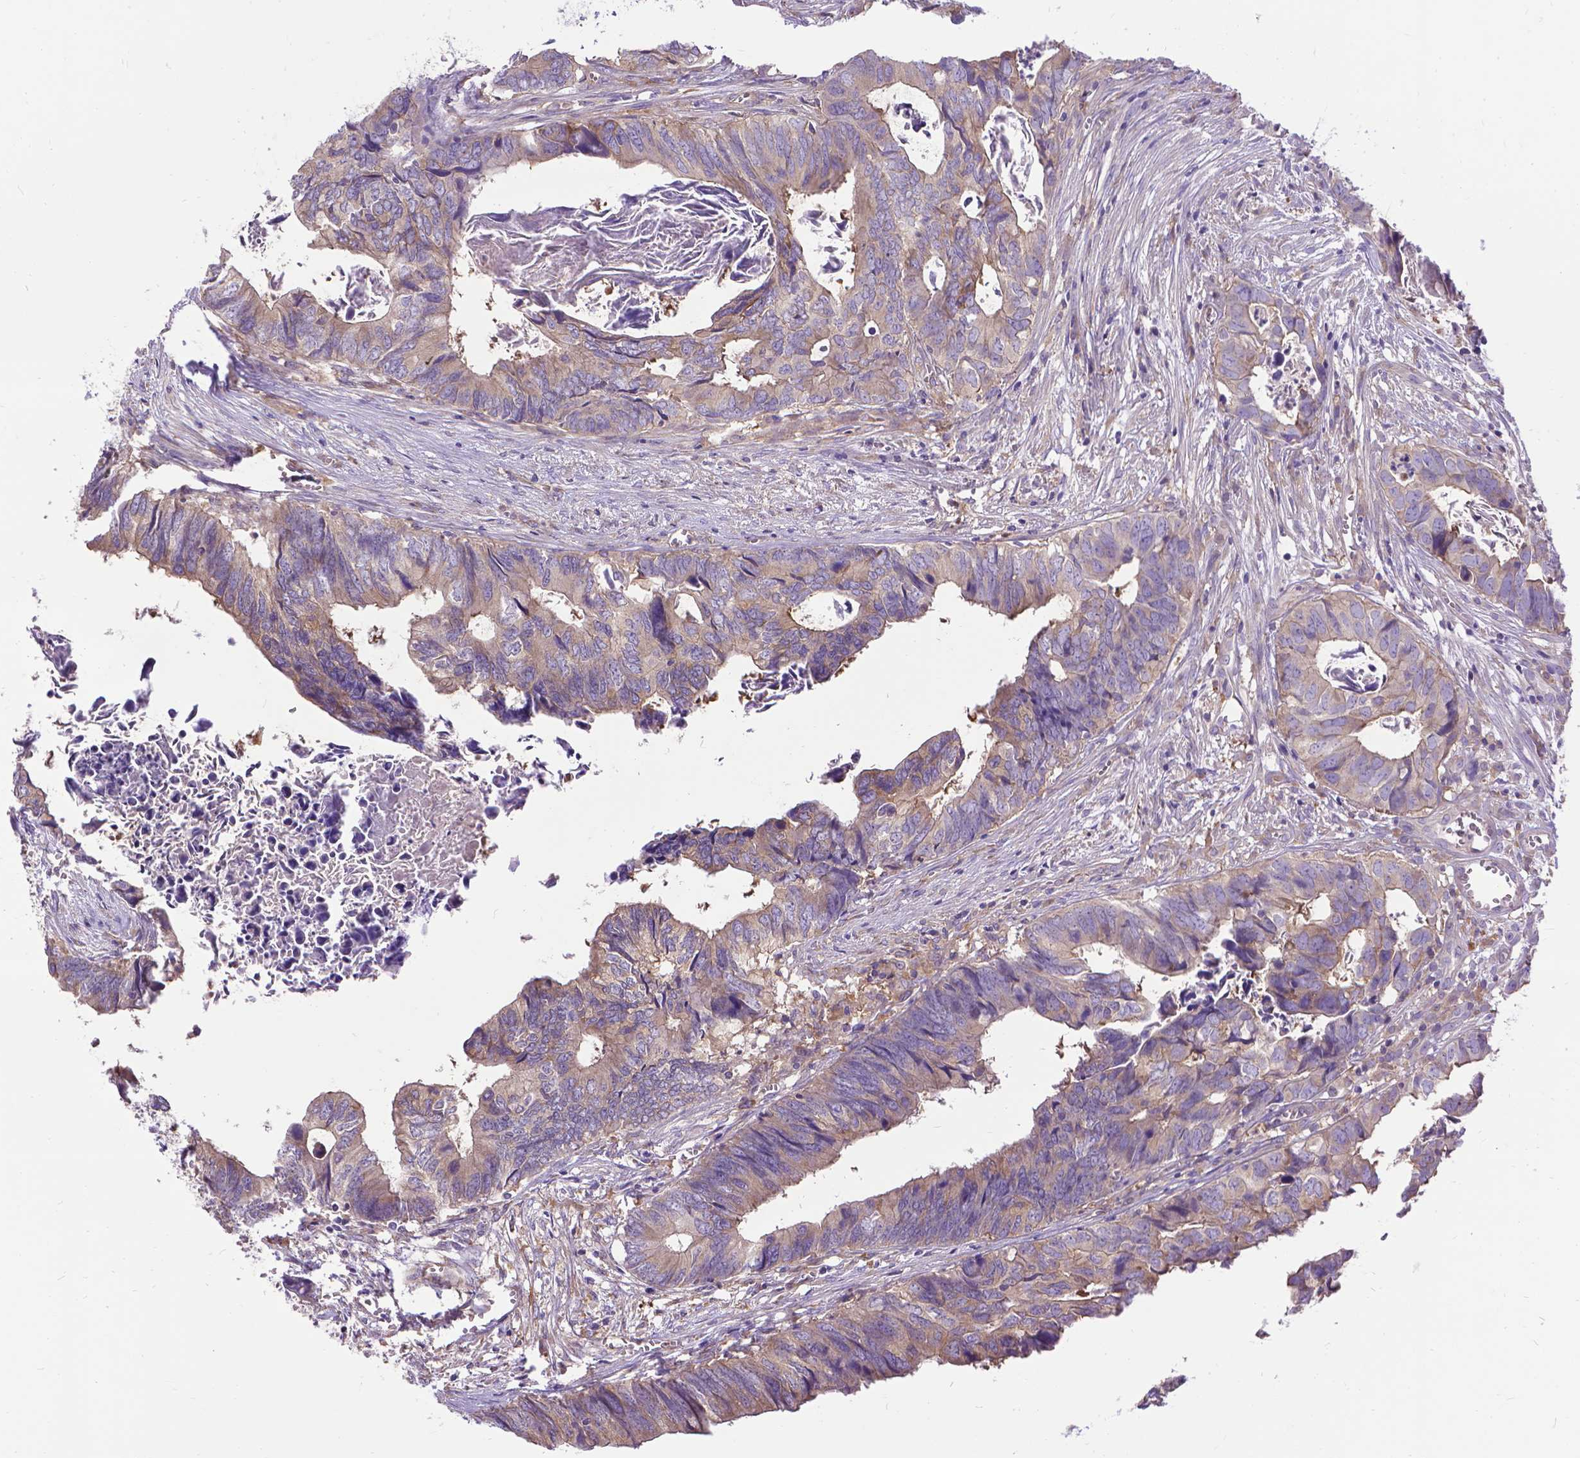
{"staining": {"intensity": "weak", "quantity": "25%-75%", "location": "cytoplasmic/membranous"}, "tissue": "colorectal cancer", "cell_type": "Tumor cells", "image_type": "cancer", "snomed": [{"axis": "morphology", "description": "Adenocarcinoma, NOS"}, {"axis": "topography", "description": "Colon"}], "caption": "Weak cytoplasmic/membranous expression is identified in about 25%-75% of tumor cells in colorectal cancer (adenocarcinoma). Nuclei are stained in blue.", "gene": "CFAP299", "patient": {"sex": "female", "age": 82}}